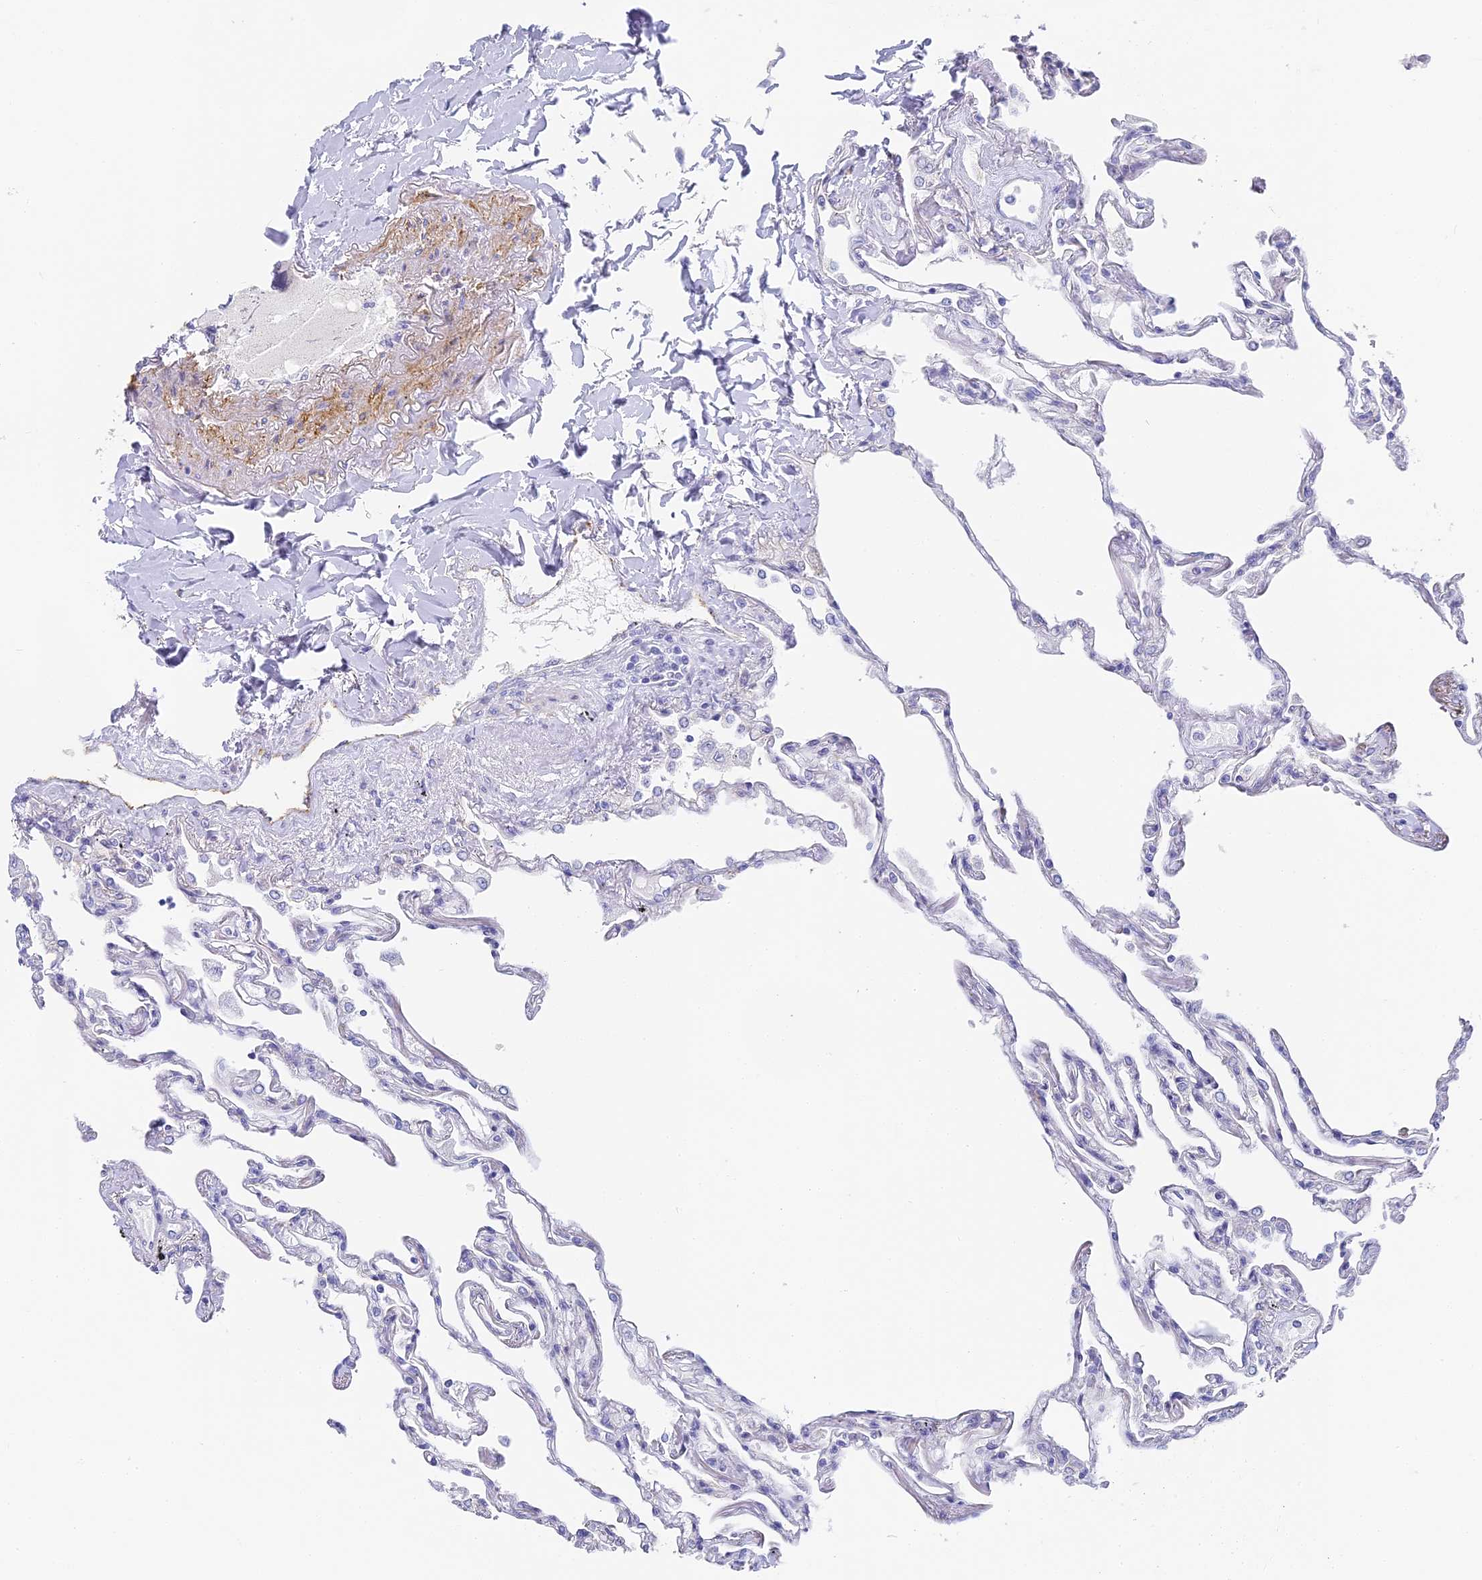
{"staining": {"intensity": "negative", "quantity": "none", "location": "none"}, "tissue": "lung", "cell_type": "Alveolar cells", "image_type": "normal", "snomed": [{"axis": "morphology", "description": "Normal tissue, NOS"}, {"axis": "topography", "description": "Lung"}], "caption": "This is an immunohistochemistry histopathology image of benign human lung. There is no staining in alveolar cells.", "gene": "GJA1", "patient": {"sex": "female", "age": 67}}